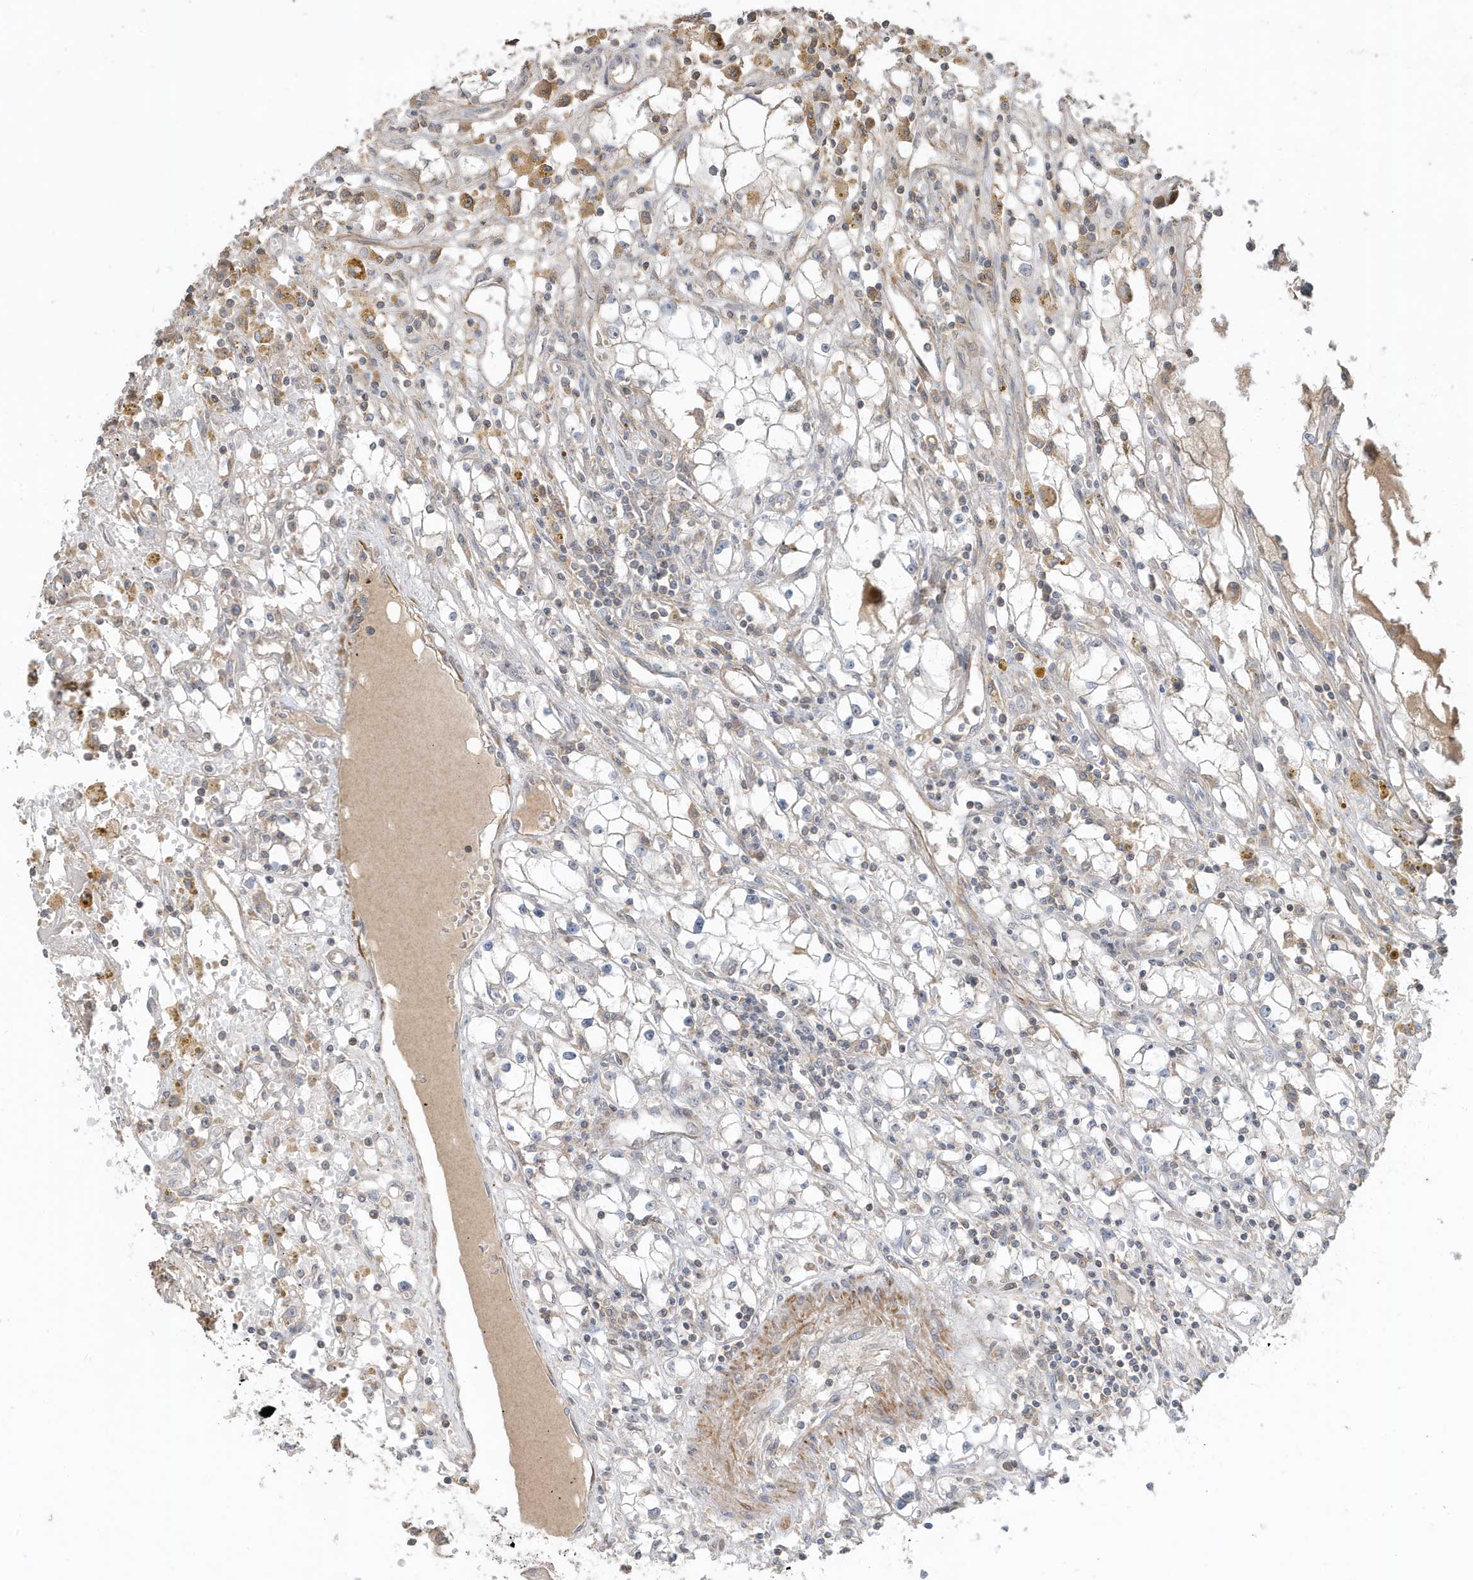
{"staining": {"intensity": "negative", "quantity": "none", "location": "none"}, "tissue": "renal cancer", "cell_type": "Tumor cells", "image_type": "cancer", "snomed": [{"axis": "morphology", "description": "Adenocarcinoma, NOS"}, {"axis": "topography", "description": "Kidney"}], "caption": "Photomicrograph shows no protein positivity in tumor cells of renal adenocarcinoma tissue.", "gene": "PRRT3", "patient": {"sex": "male", "age": 56}}